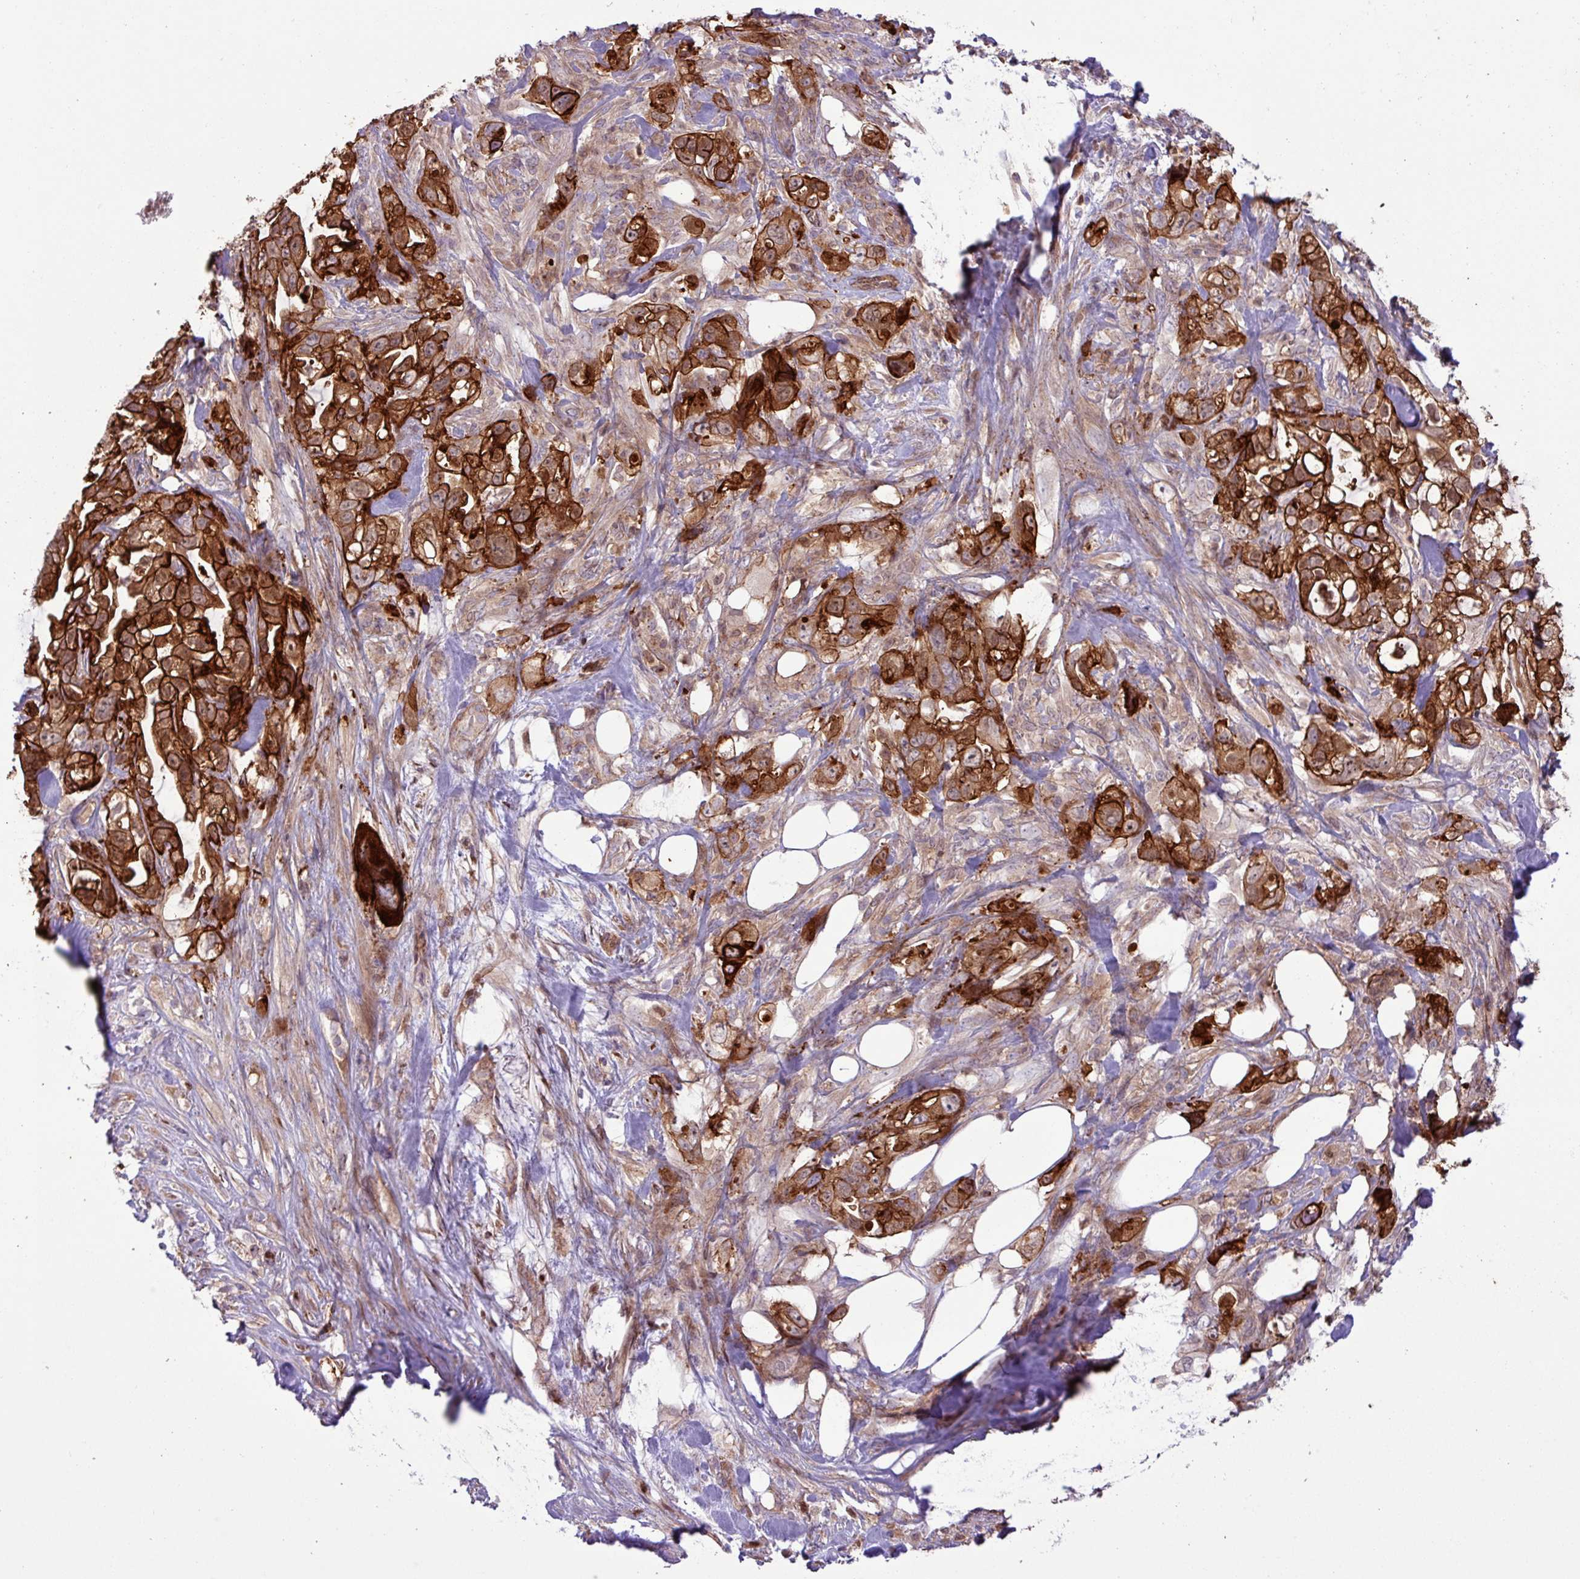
{"staining": {"intensity": "strong", "quantity": ">75%", "location": "cytoplasmic/membranous"}, "tissue": "pancreatic cancer", "cell_type": "Tumor cells", "image_type": "cancer", "snomed": [{"axis": "morphology", "description": "Adenocarcinoma, NOS"}, {"axis": "topography", "description": "Pancreas"}], "caption": "DAB (3,3'-diaminobenzidine) immunohistochemical staining of pancreatic adenocarcinoma displays strong cytoplasmic/membranous protein positivity in approximately >75% of tumor cells.", "gene": "CNTRL", "patient": {"sex": "female", "age": 61}}